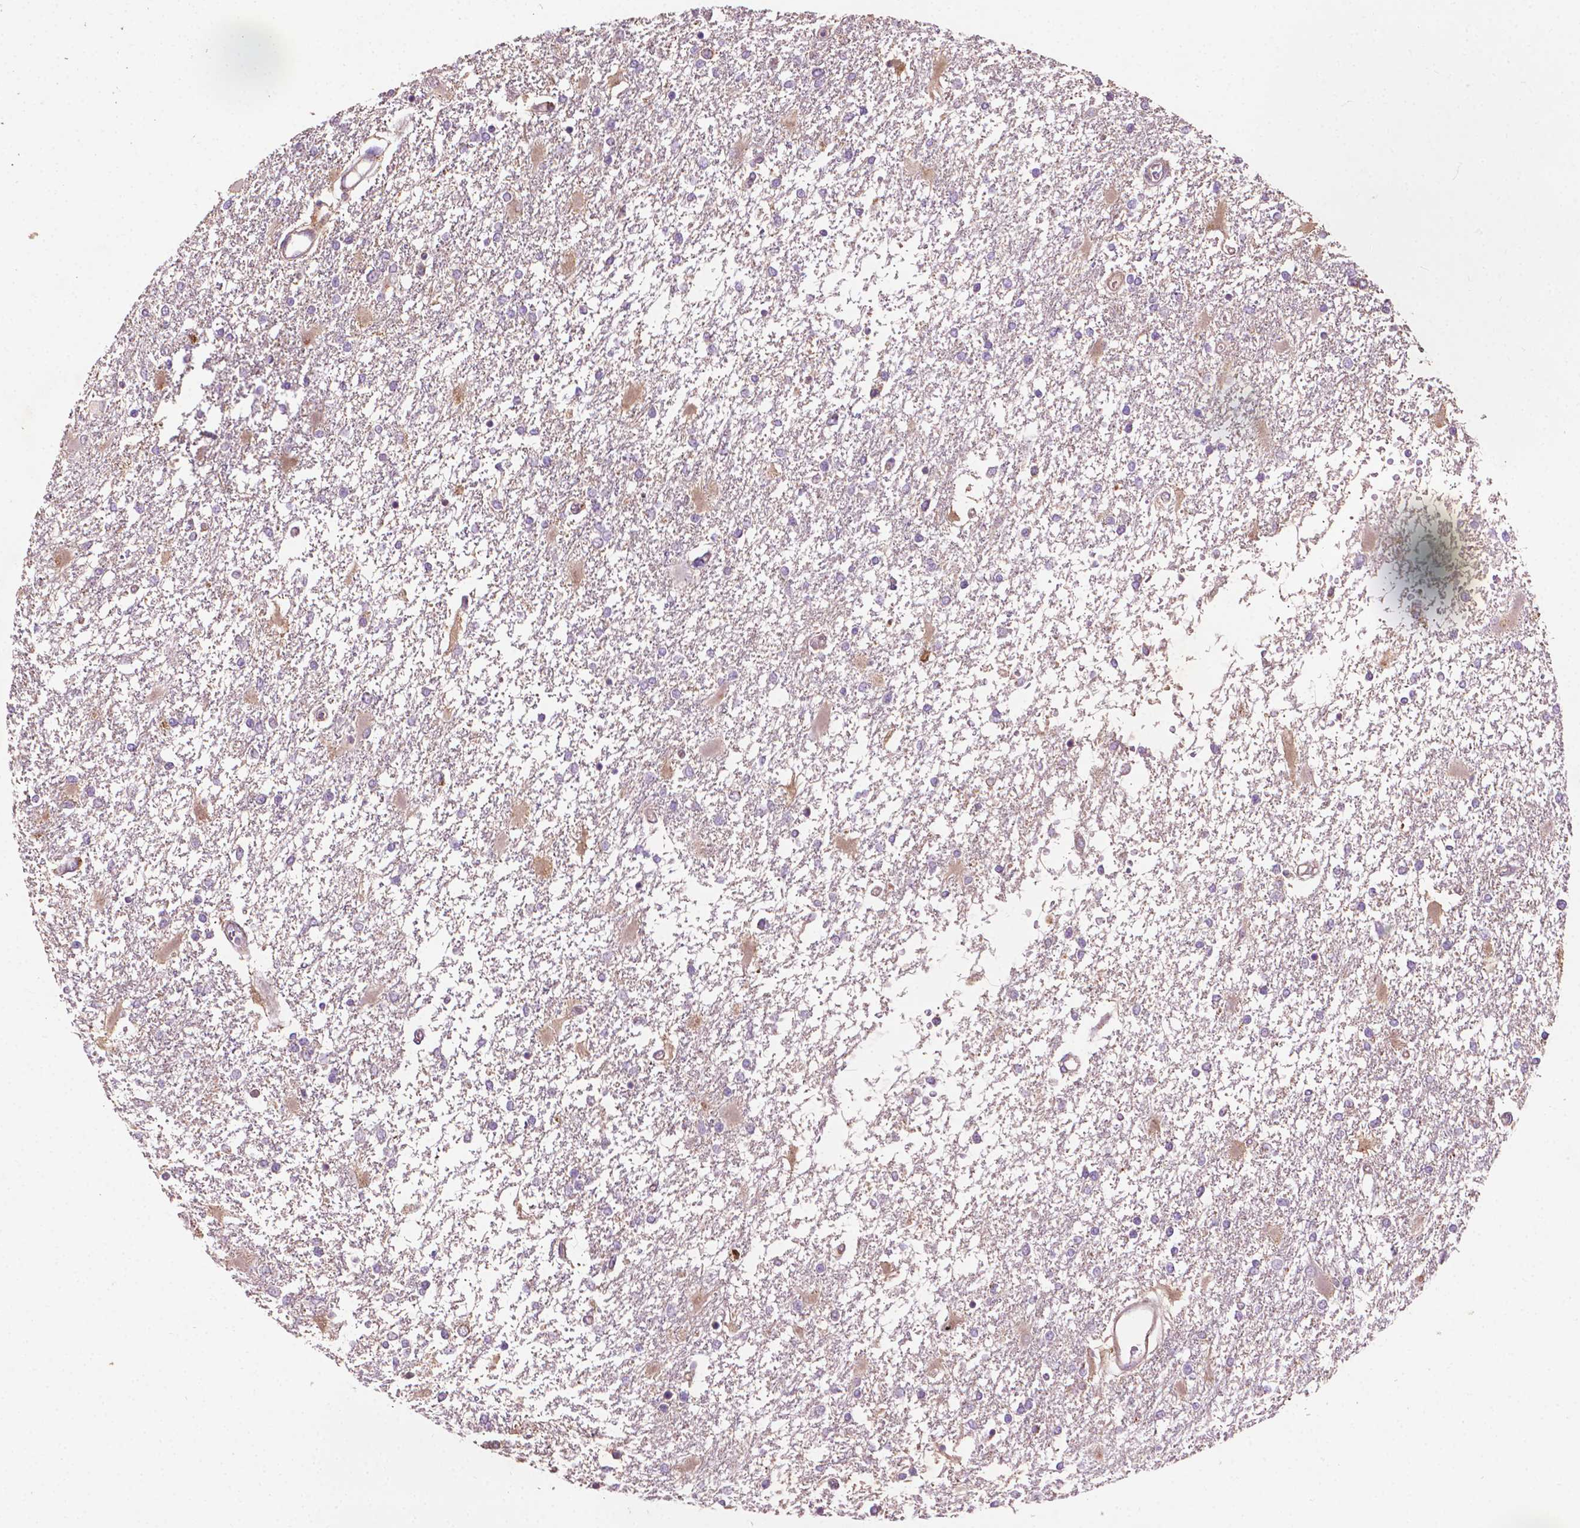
{"staining": {"intensity": "negative", "quantity": "none", "location": "none"}, "tissue": "glioma", "cell_type": "Tumor cells", "image_type": "cancer", "snomed": [{"axis": "morphology", "description": "Glioma, malignant, High grade"}, {"axis": "topography", "description": "Cerebral cortex"}], "caption": "Tumor cells are negative for brown protein staining in glioma.", "gene": "LRR1", "patient": {"sex": "male", "age": 79}}